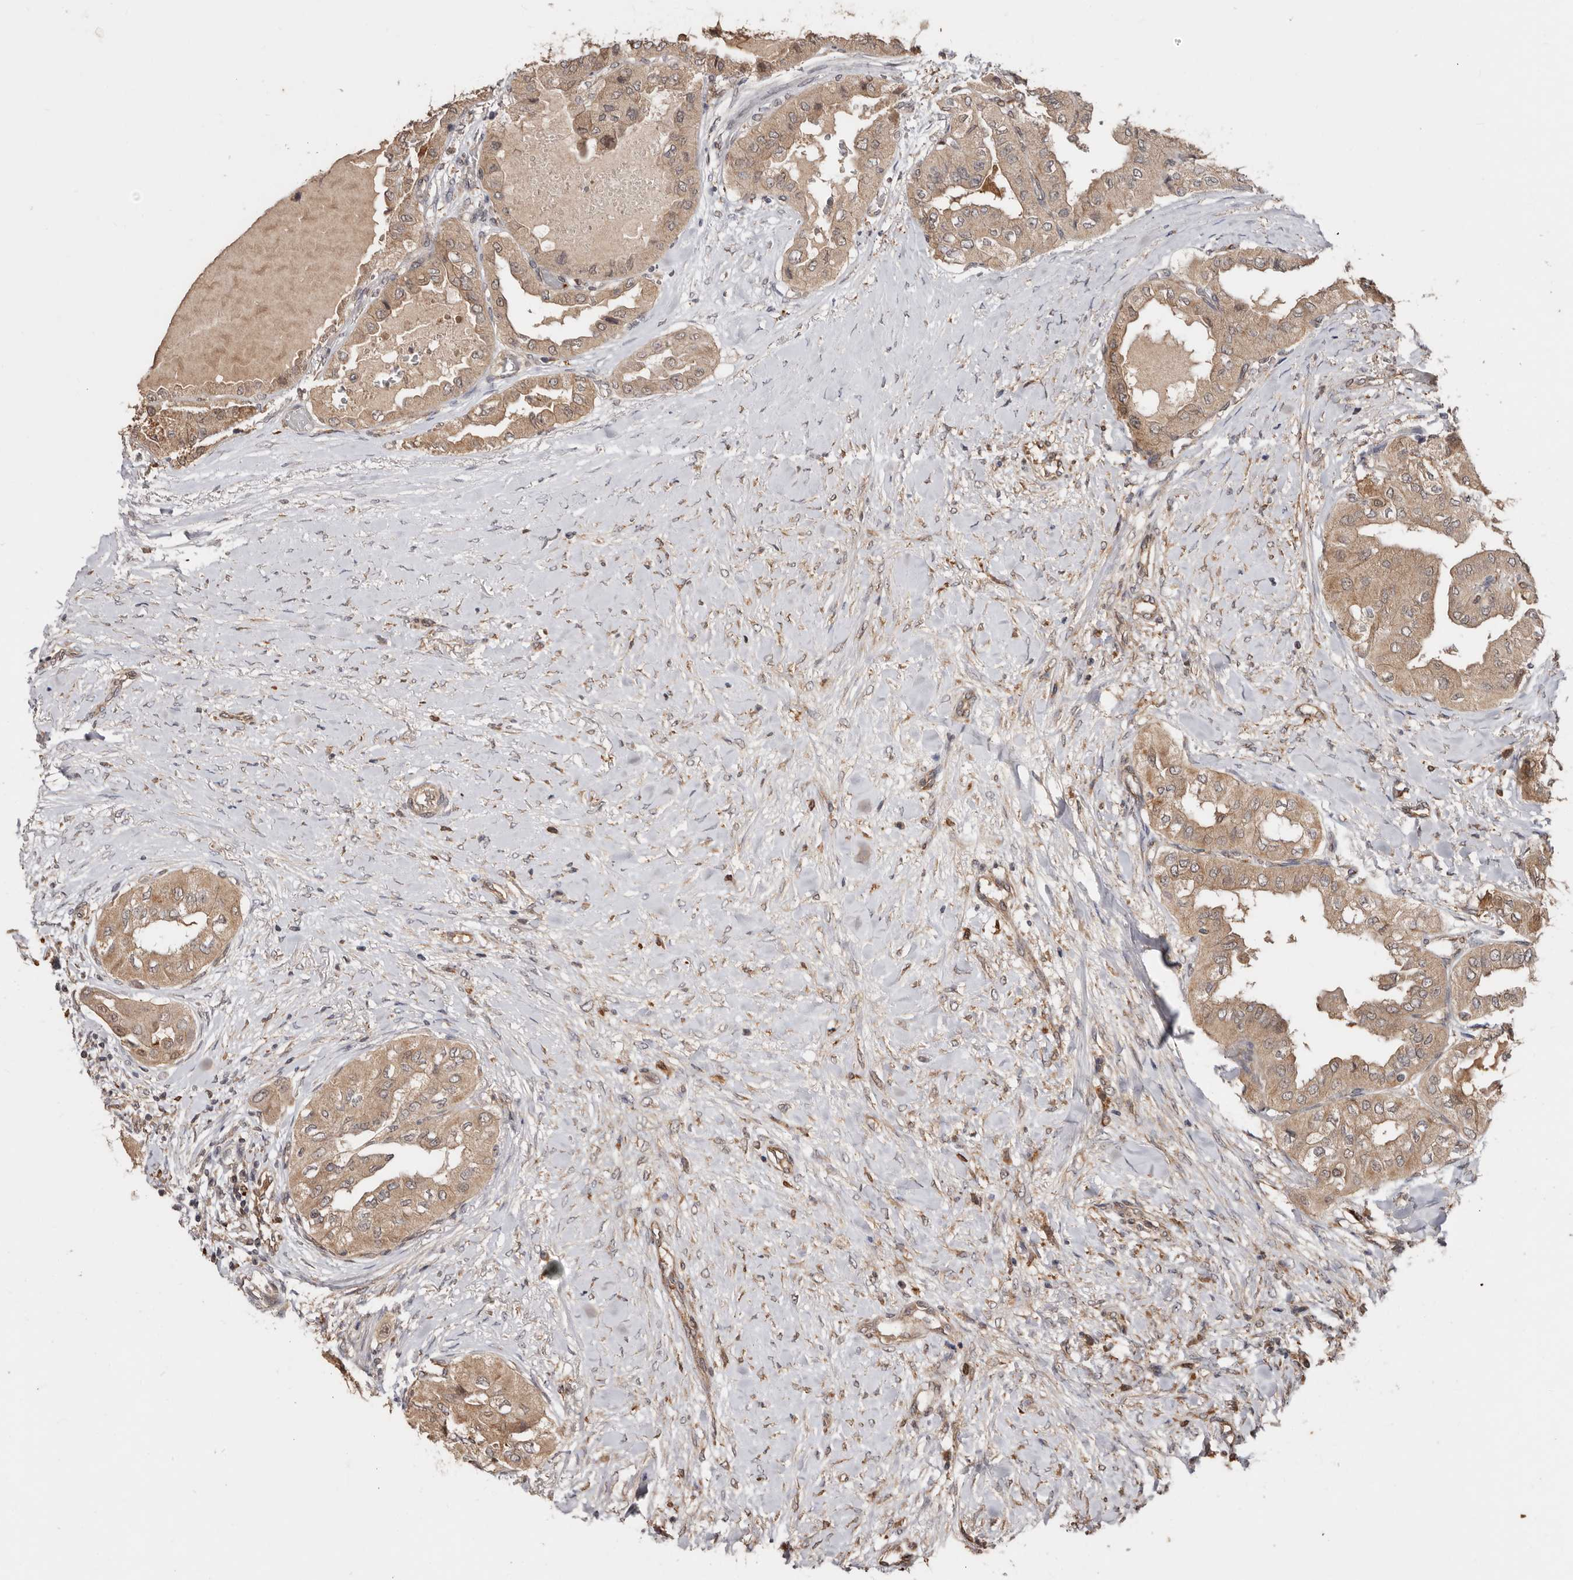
{"staining": {"intensity": "moderate", "quantity": ">75%", "location": "cytoplasmic/membranous,nuclear"}, "tissue": "thyroid cancer", "cell_type": "Tumor cells", "image_type": "cancer", "snomed": [{"axis": "morphology", "description": "Papillary adenocarcinoma, NOS"}, {"axis": "topography", "description": "Thyroid gland"}], "caption": "The histopathology image exhibits staining of thyroid papillary adenocarcinoma, revealing moderate cytoplasmic/membranous and nuclear protein staining (brown color) within tumor cells.", "gene": "RSPO2", "patient": {"sex": "female", "age": 59}}